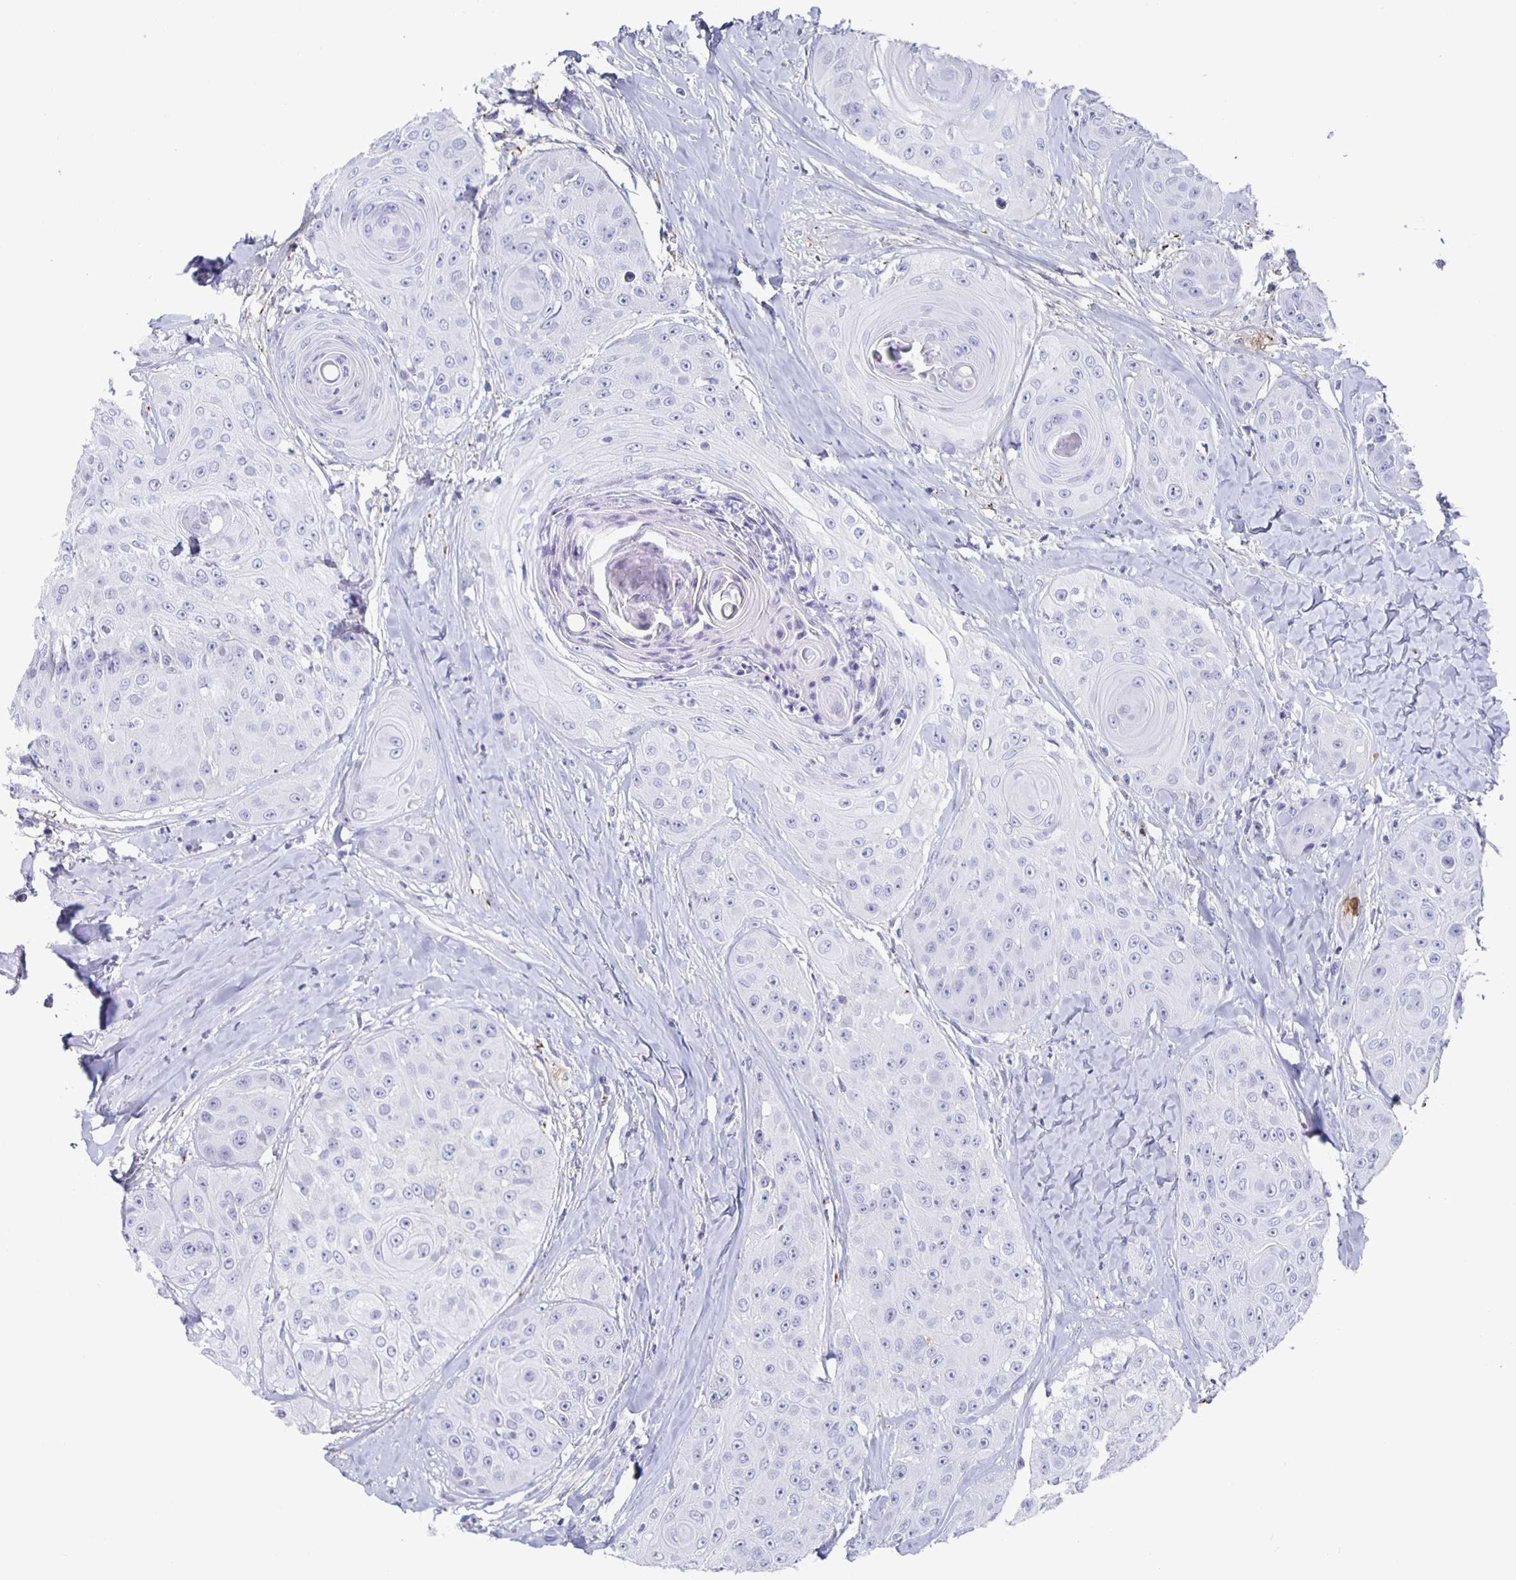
{"staining": {"intensity": "negative", "quantity": "none", "location": "none"}, "tissue": "head and neck cancer", "cell_type": "Tumor cells", "image_type": "cancer", "snomed": [{"axis": "morphology", "description": "Squamous cell carcinoma, NOS"}, {"axis": "topography", "description": "Head-Neck"}], "caption": "The IHC histopathology image has no significant staining in tumor cells of head and neck cancer (squamous cell carcinoma) tissue. (DAB immunohistochemistry visualized using brightfield microscopy, high magnification).", "gene": "FGA", "patient": {"sex": "male", "age": 83}}